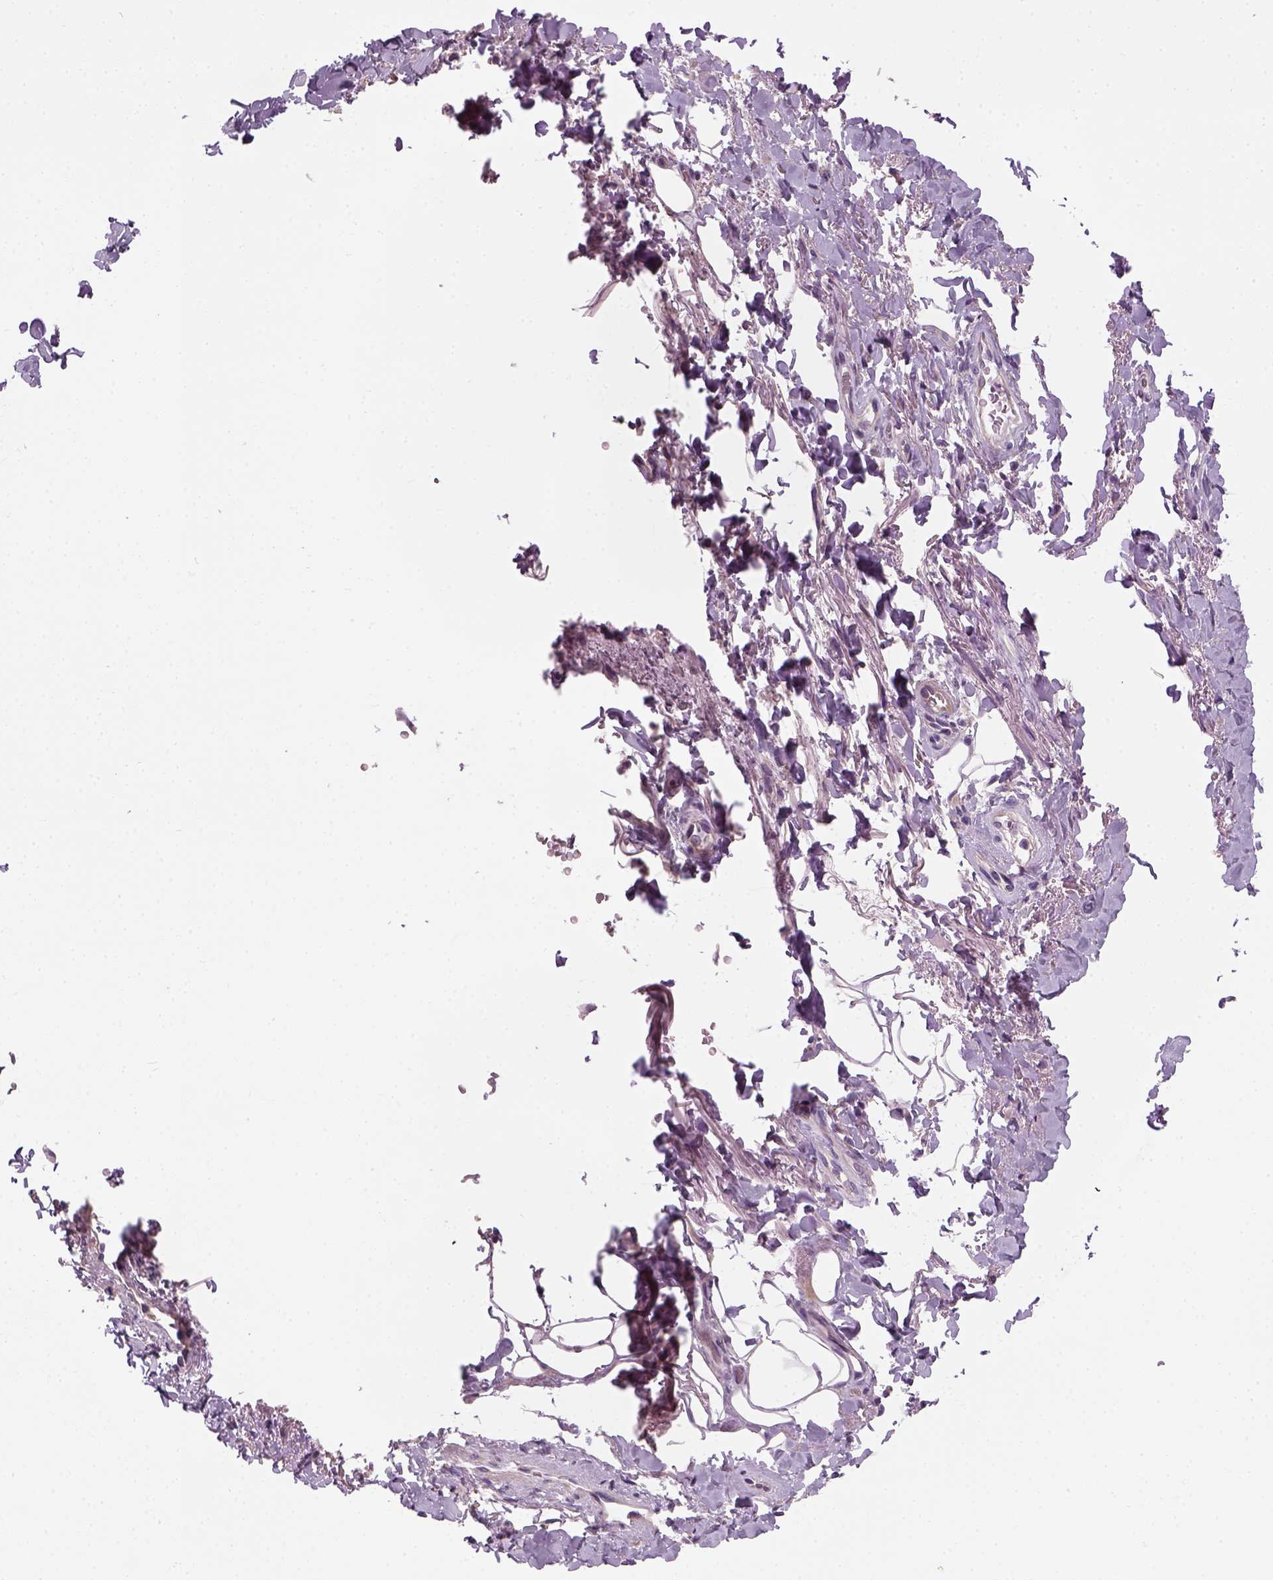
{"staining": {"intensity": "negative", "quantity": "none", "location": "none"}, "tissue": "adipose tissue", "cell_type": "Adipocytes", "image_type": "normal", "snomed": [{"axis": "morphology", "description": "Normal tissue, NOS"}, {"axis": "topography", "description": "Anal"}, {"axis": "topography", "description": "Peripheral nerve tissue"}], "caption": "Immunohistochemistry histopathology image of benign human adipose tissue stained for a protein (brown), which shows no staining in adipocytes.", "gene": "ELOVL3", "patient": {"sex": "male", "age": 53}}